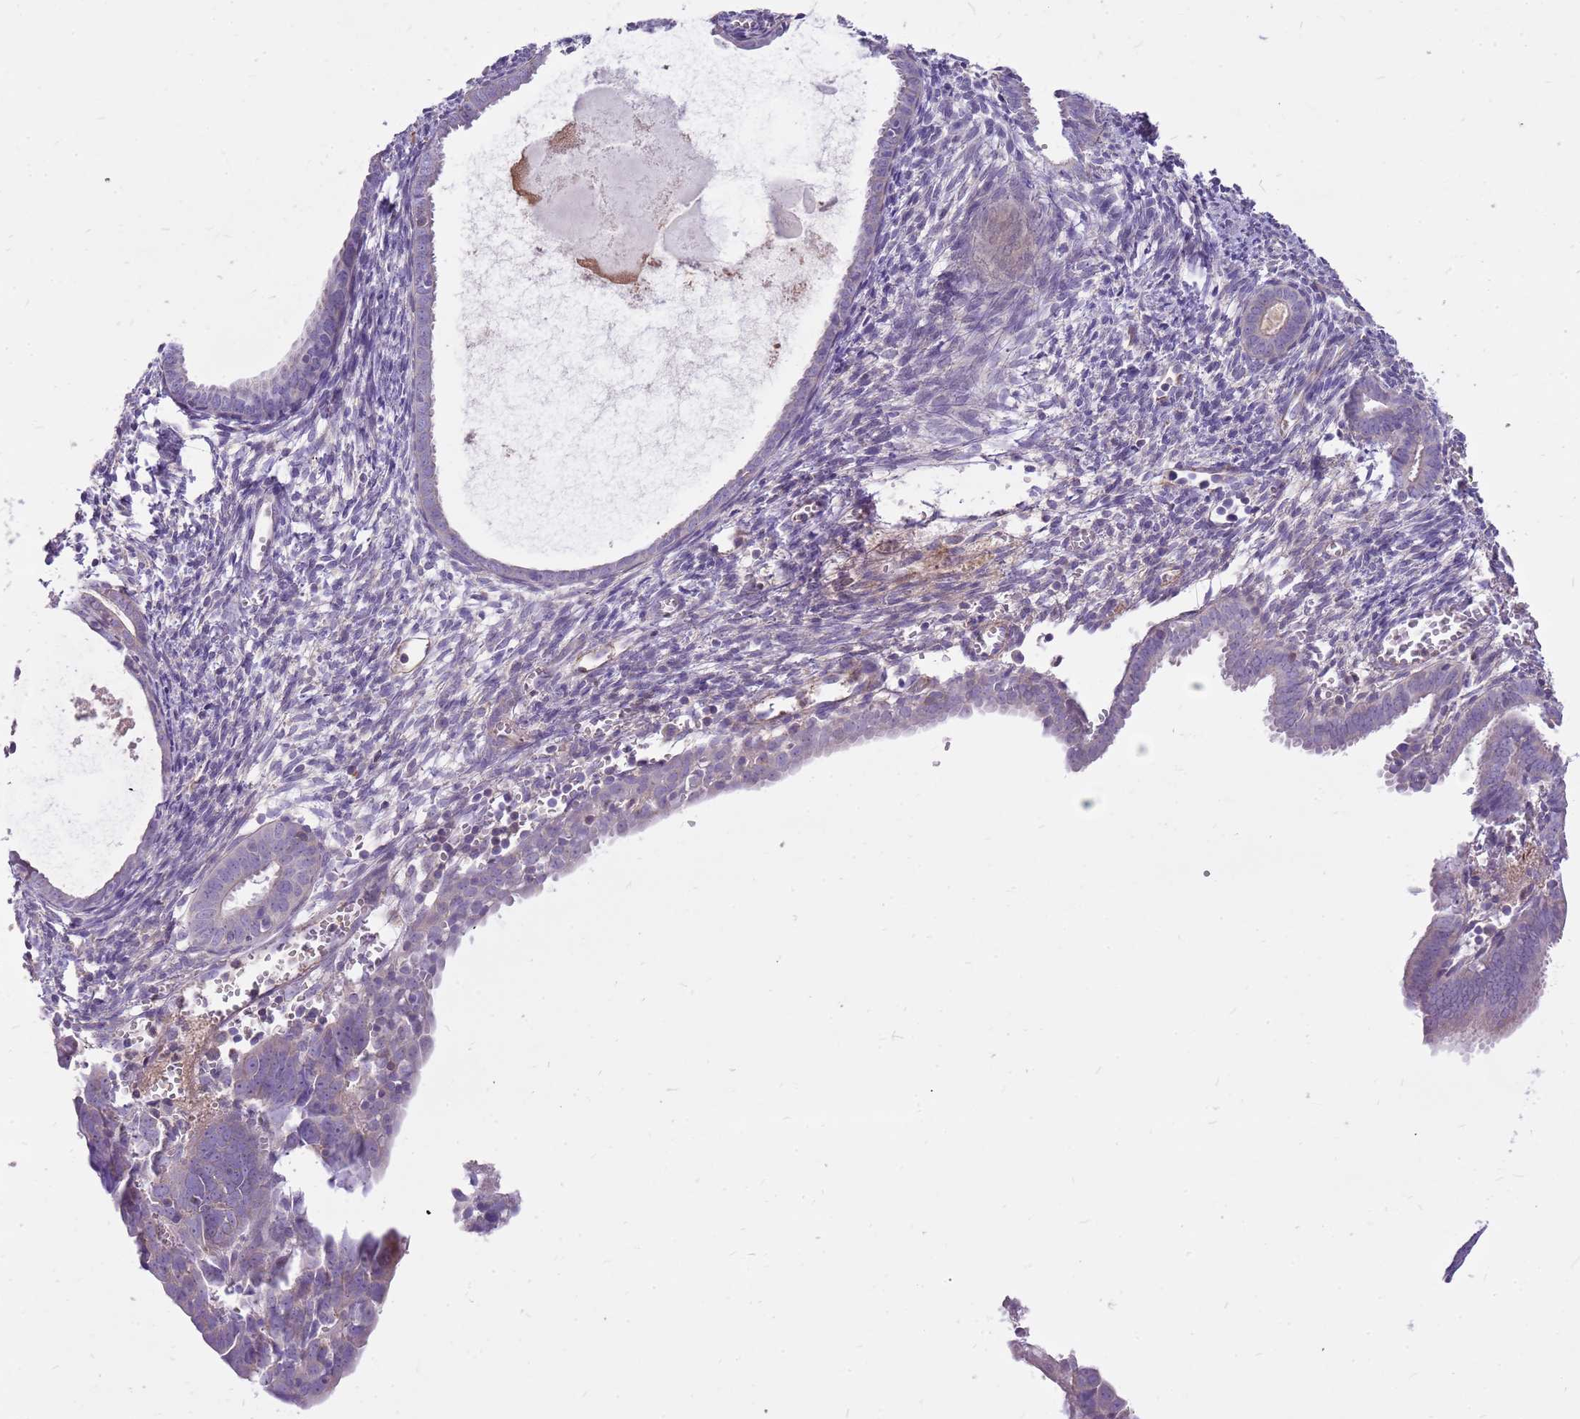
{"staining": {"intensity": "negative", "quantity": "none", "location": "none"}, "tissue": "endometrial cancer", "cell_type": "Tumor cells", "image_type": "cancer", "snomed": [{"axis": "morphology", "description": "Adenocarcinoma, NOS"}, {"axis": "topography", "description": "Endometrium"}], "caption": "The micrograph exhibits no staining of tumor cells in endometrial cancer. (Stains: DAB (3,3'-diaminobenzidine) immunohistochemistry with hematoxylin counter stain, Microscopy: brightfield microscopy at high magnification).", "gene": "WDR90", "patient": {"sex": "female", "age": 75}}